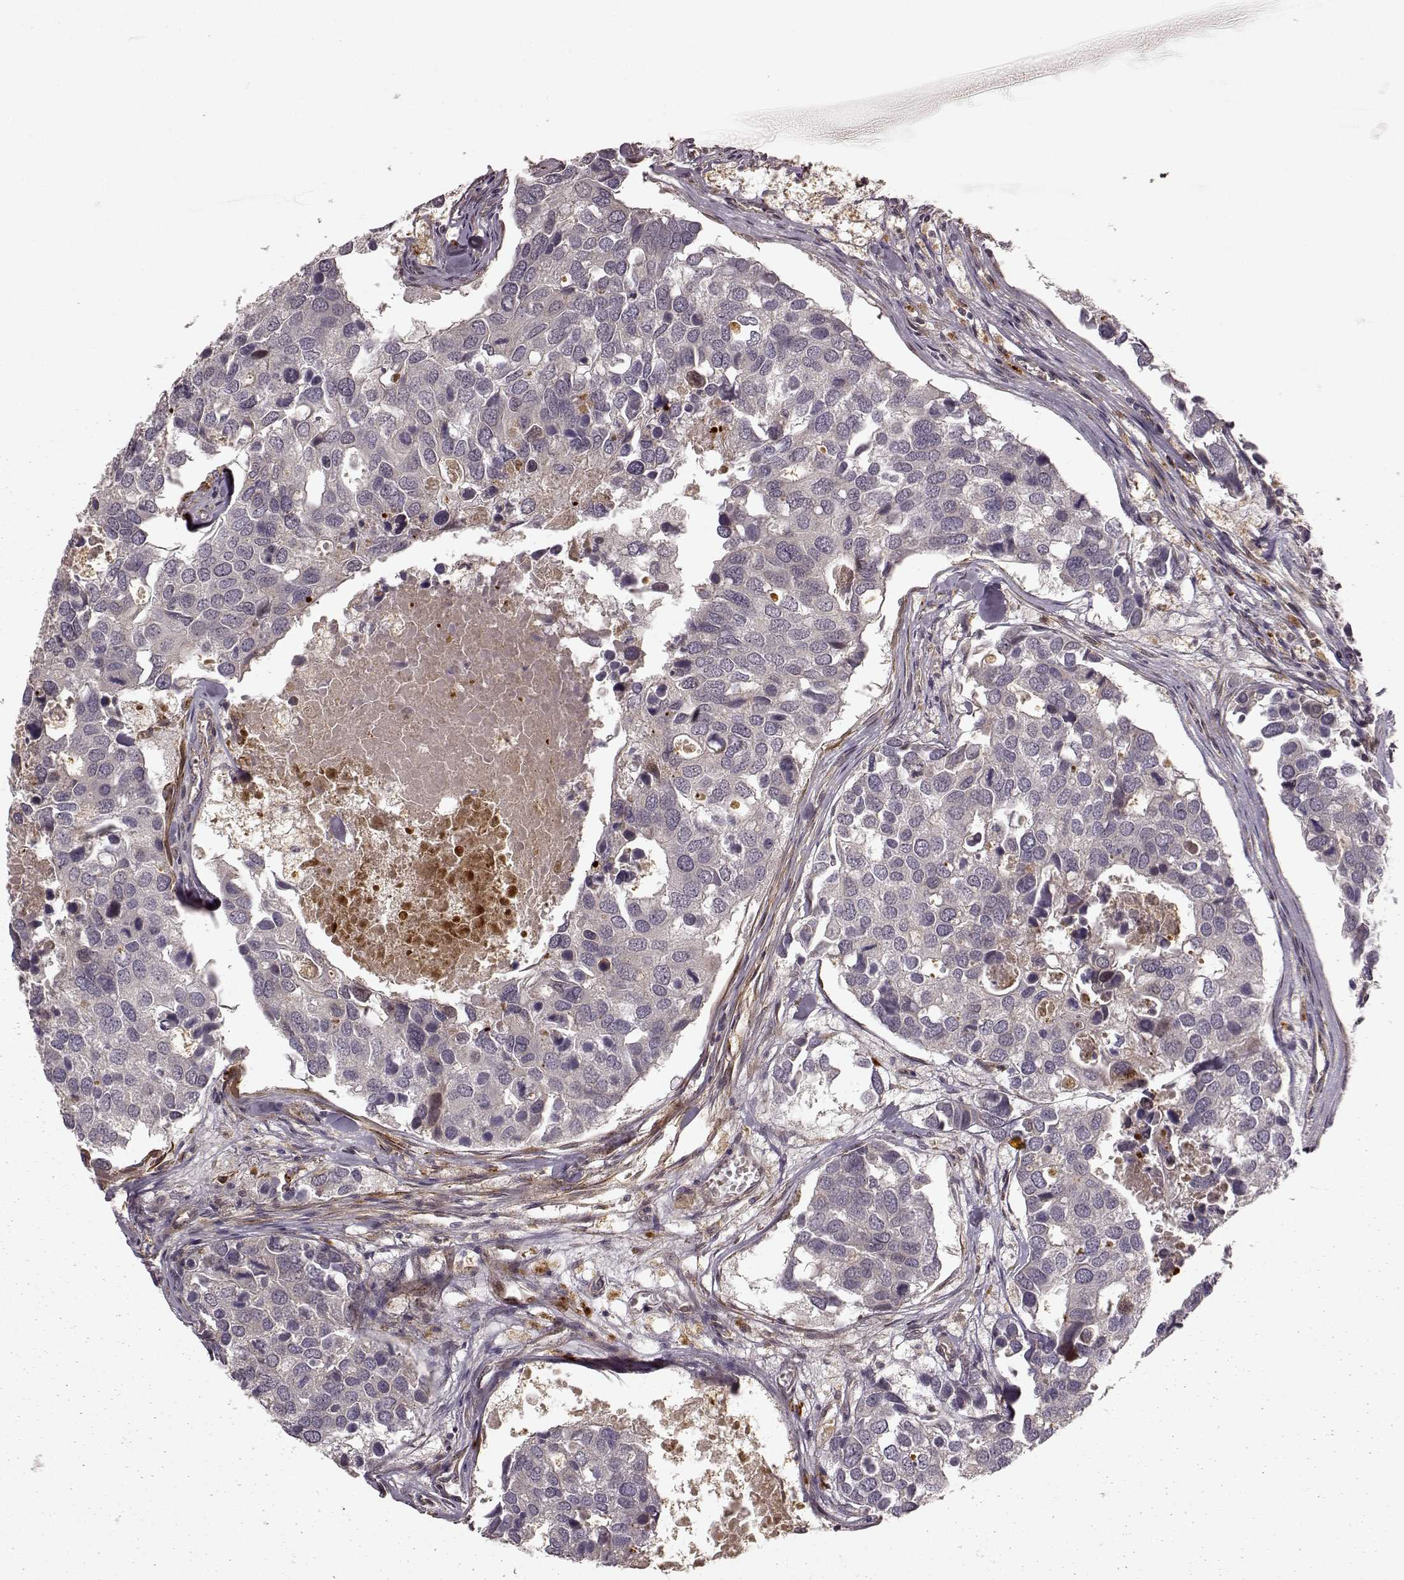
{"staining": {"intensity": "negative", "quantity": "none", "location": "none"}, "tissue": "breast cancer", "cell_type": "Tumor cells", "image_type": "cancer", "snomed": [{"axis": "morphology", "description": "Duct carcinoma"}, {"axis": "topography", "description": "Breast"}], "caption": "Immunohistochemistry of human breast cancer exhibits no positivity in tumor cells.", "gene": "SLC12A9", "patient": {"sex": "female", "age": 83}}